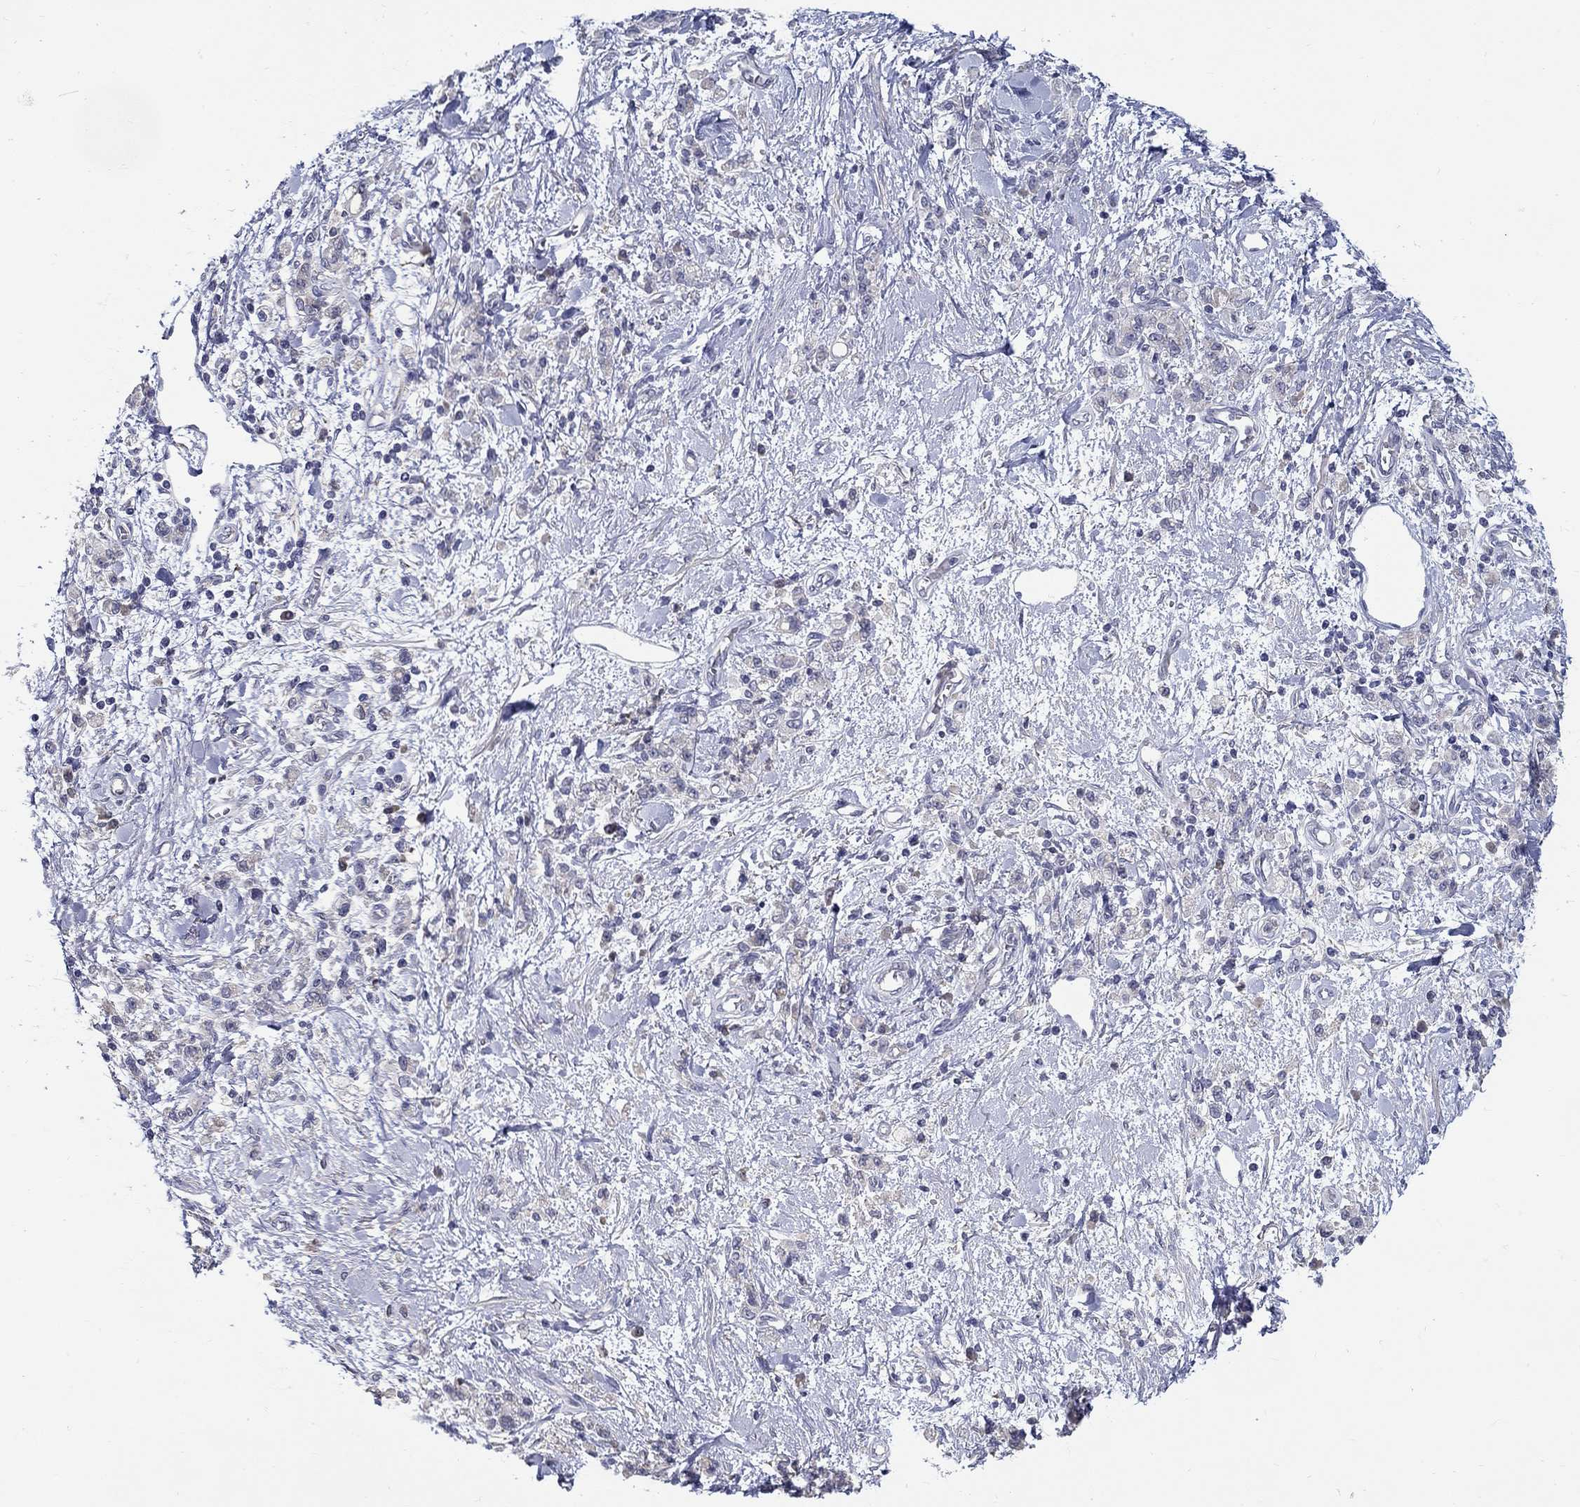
{"staining": {"intensity": "negative", "quantity": "none", "location": "none"}, "tissue": "stomach cancer", "cell_type": "Tumor cells", "image_type": "cancer", "snomed": [{"axis": "morphology", "description": "Adenocarcinoma, NOS"}, {"axis": "topography", "description": "Stomach"}], "caption": "Immunohistochemical staining of human stomach adenocarcinoma shows no significant positivity in tumor cells.", "gene": "ABCA4", "patient": {"sex": "male", "age": 77}}